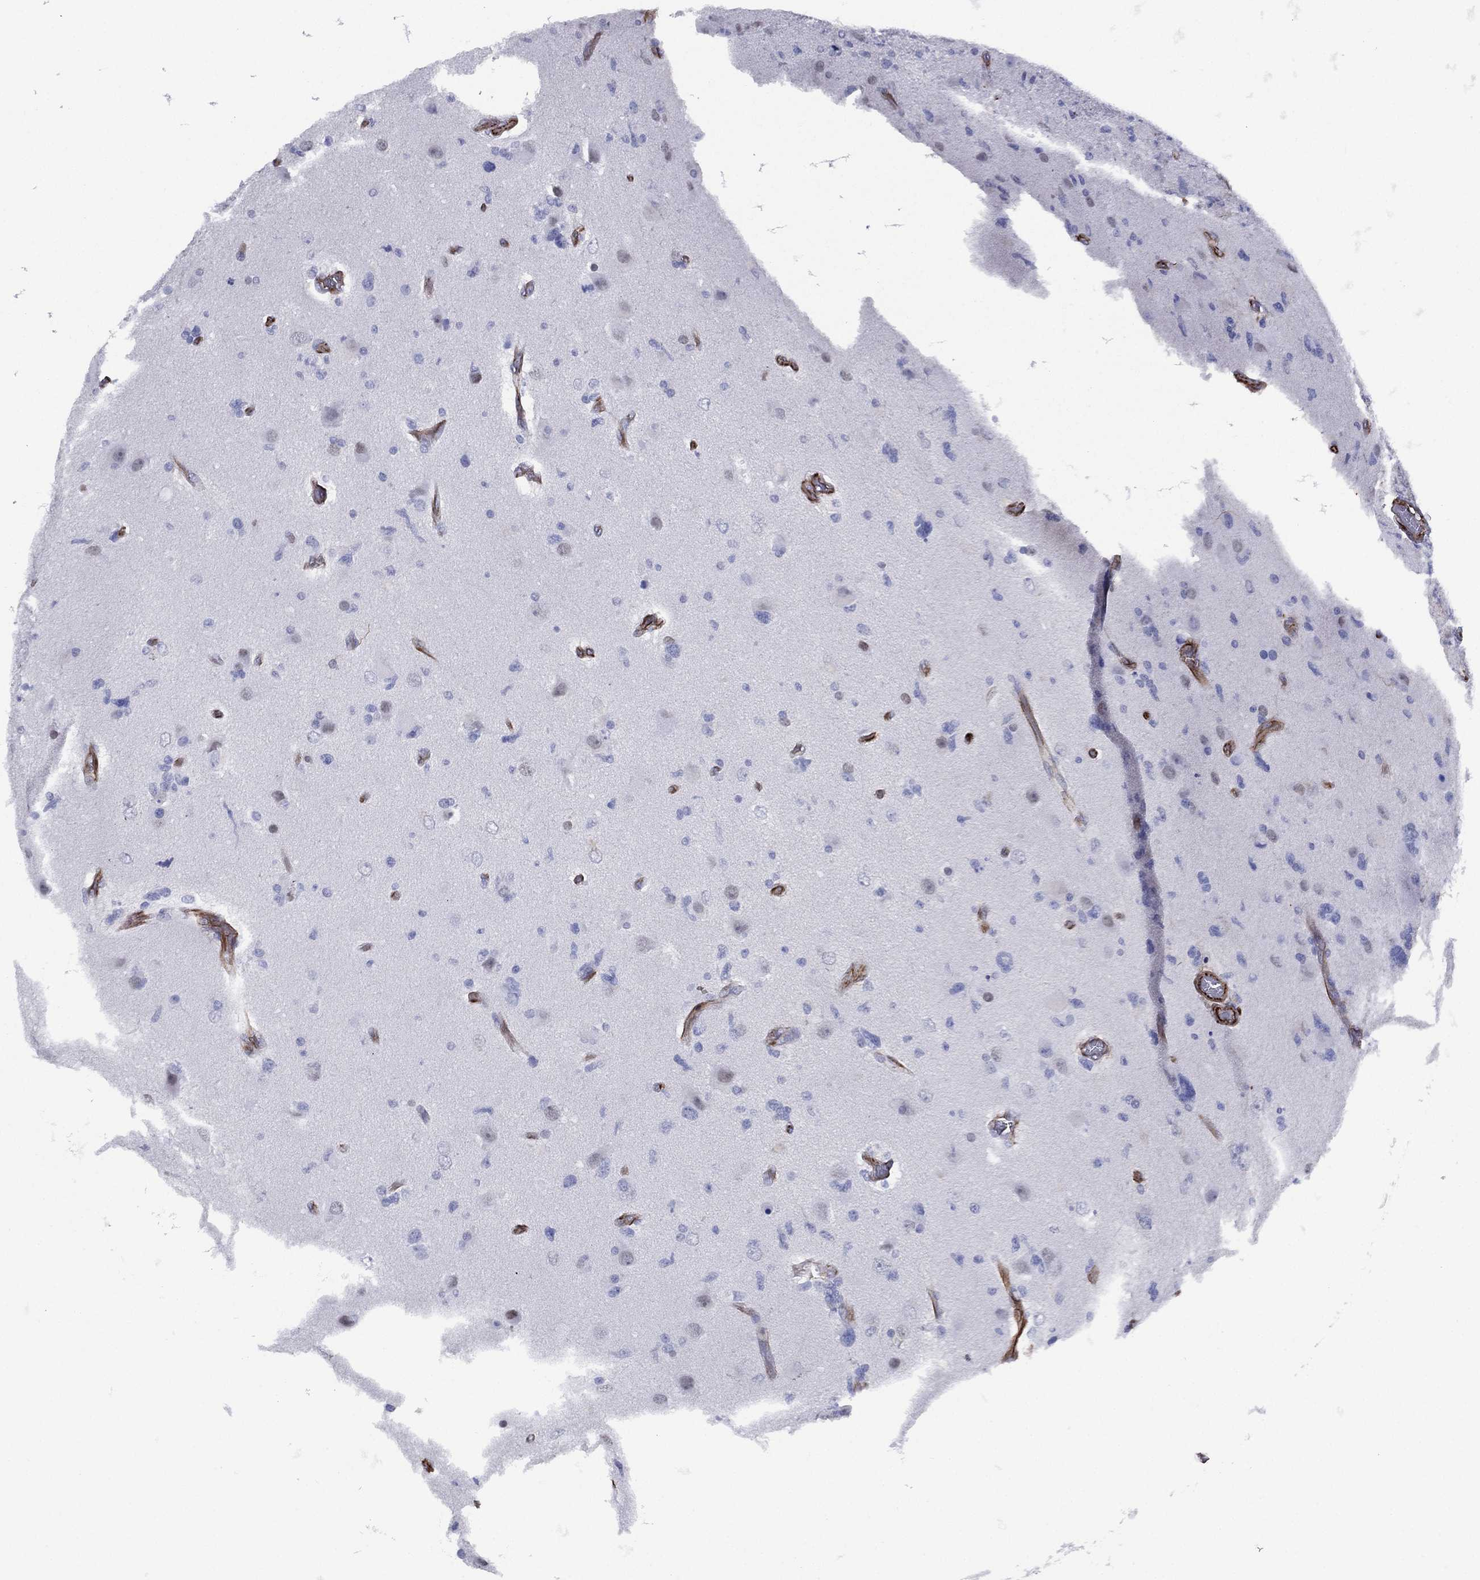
{"staining": {"intensity": "negative", "quantity": "none", "location": "none"}, "tissue": "glioma", "cell_type": "Tumor cells", "image_type": "cancer", "snomed": [{"axis": "morphology", "description": "Glioma, malignant, High grade"}, {"axis": "topography", "description": "Cerebral cortex"}], "caption": "A histopathology image of human malignant glioma (high-grade) is negative for staining in tumor cells.", "gene": "MAS1", "patient": {"sex": "male", "age": 70}}